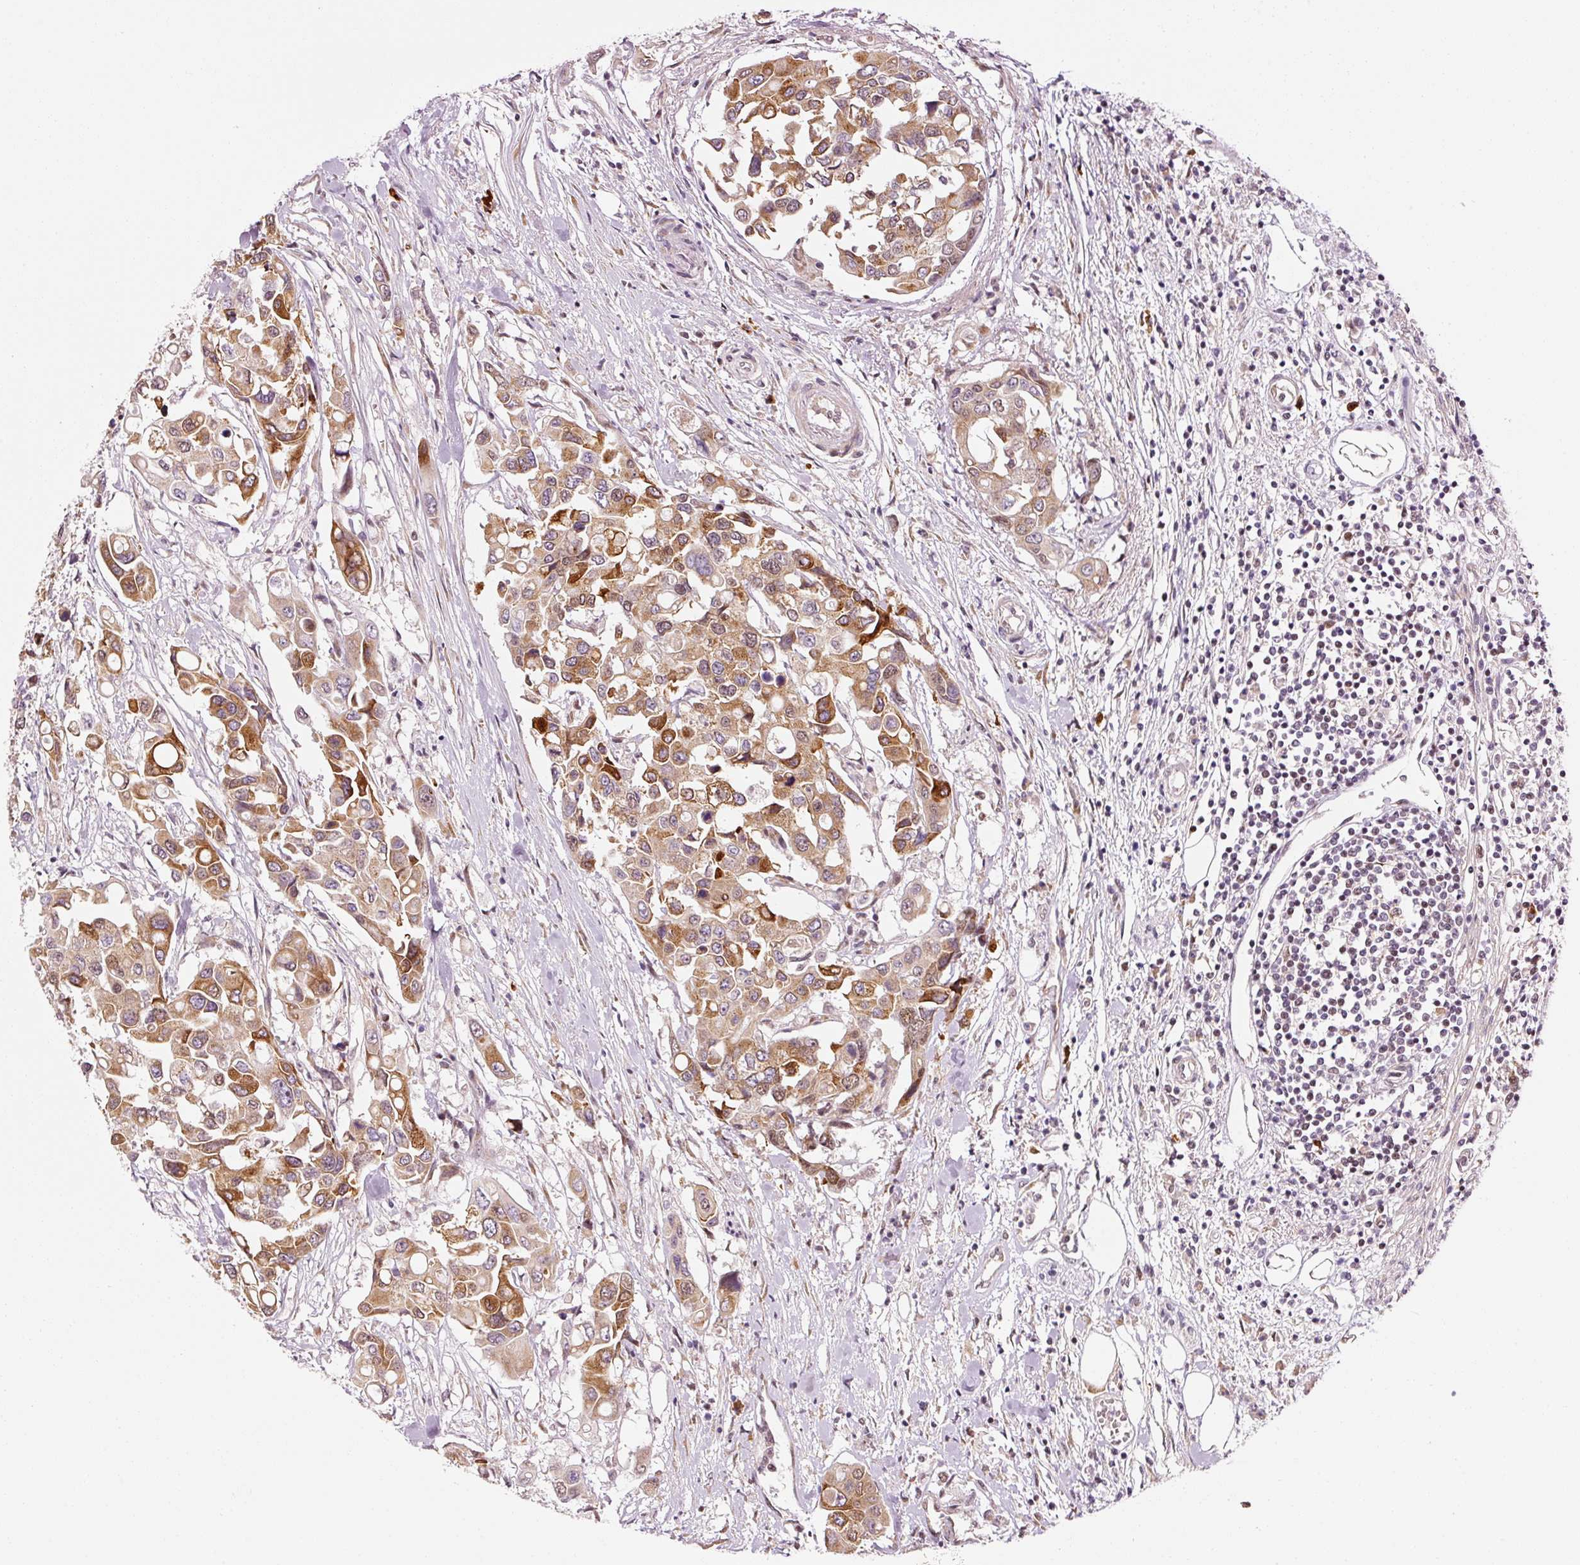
{"staining": {"intensity": "moderate", "quantity": ">75%", "location": "cytoplasmic/membranous"}, "tissue": "colorectal cancer", "cell_type": "Tumor cells", "image_type": "cancer", "snomed": [{"axis": "morphology", "description": "Adenocarcinoma, NOS"}, {"axis": "topography", "description": "Colon"}], "caption": "Moderate cytoplasmic/membranous staining is identified in about >75% of tumor cells in colorectal cancer.", "gene": "ANKRD20A1", "patient": {"sex": "male", "age": 77}}